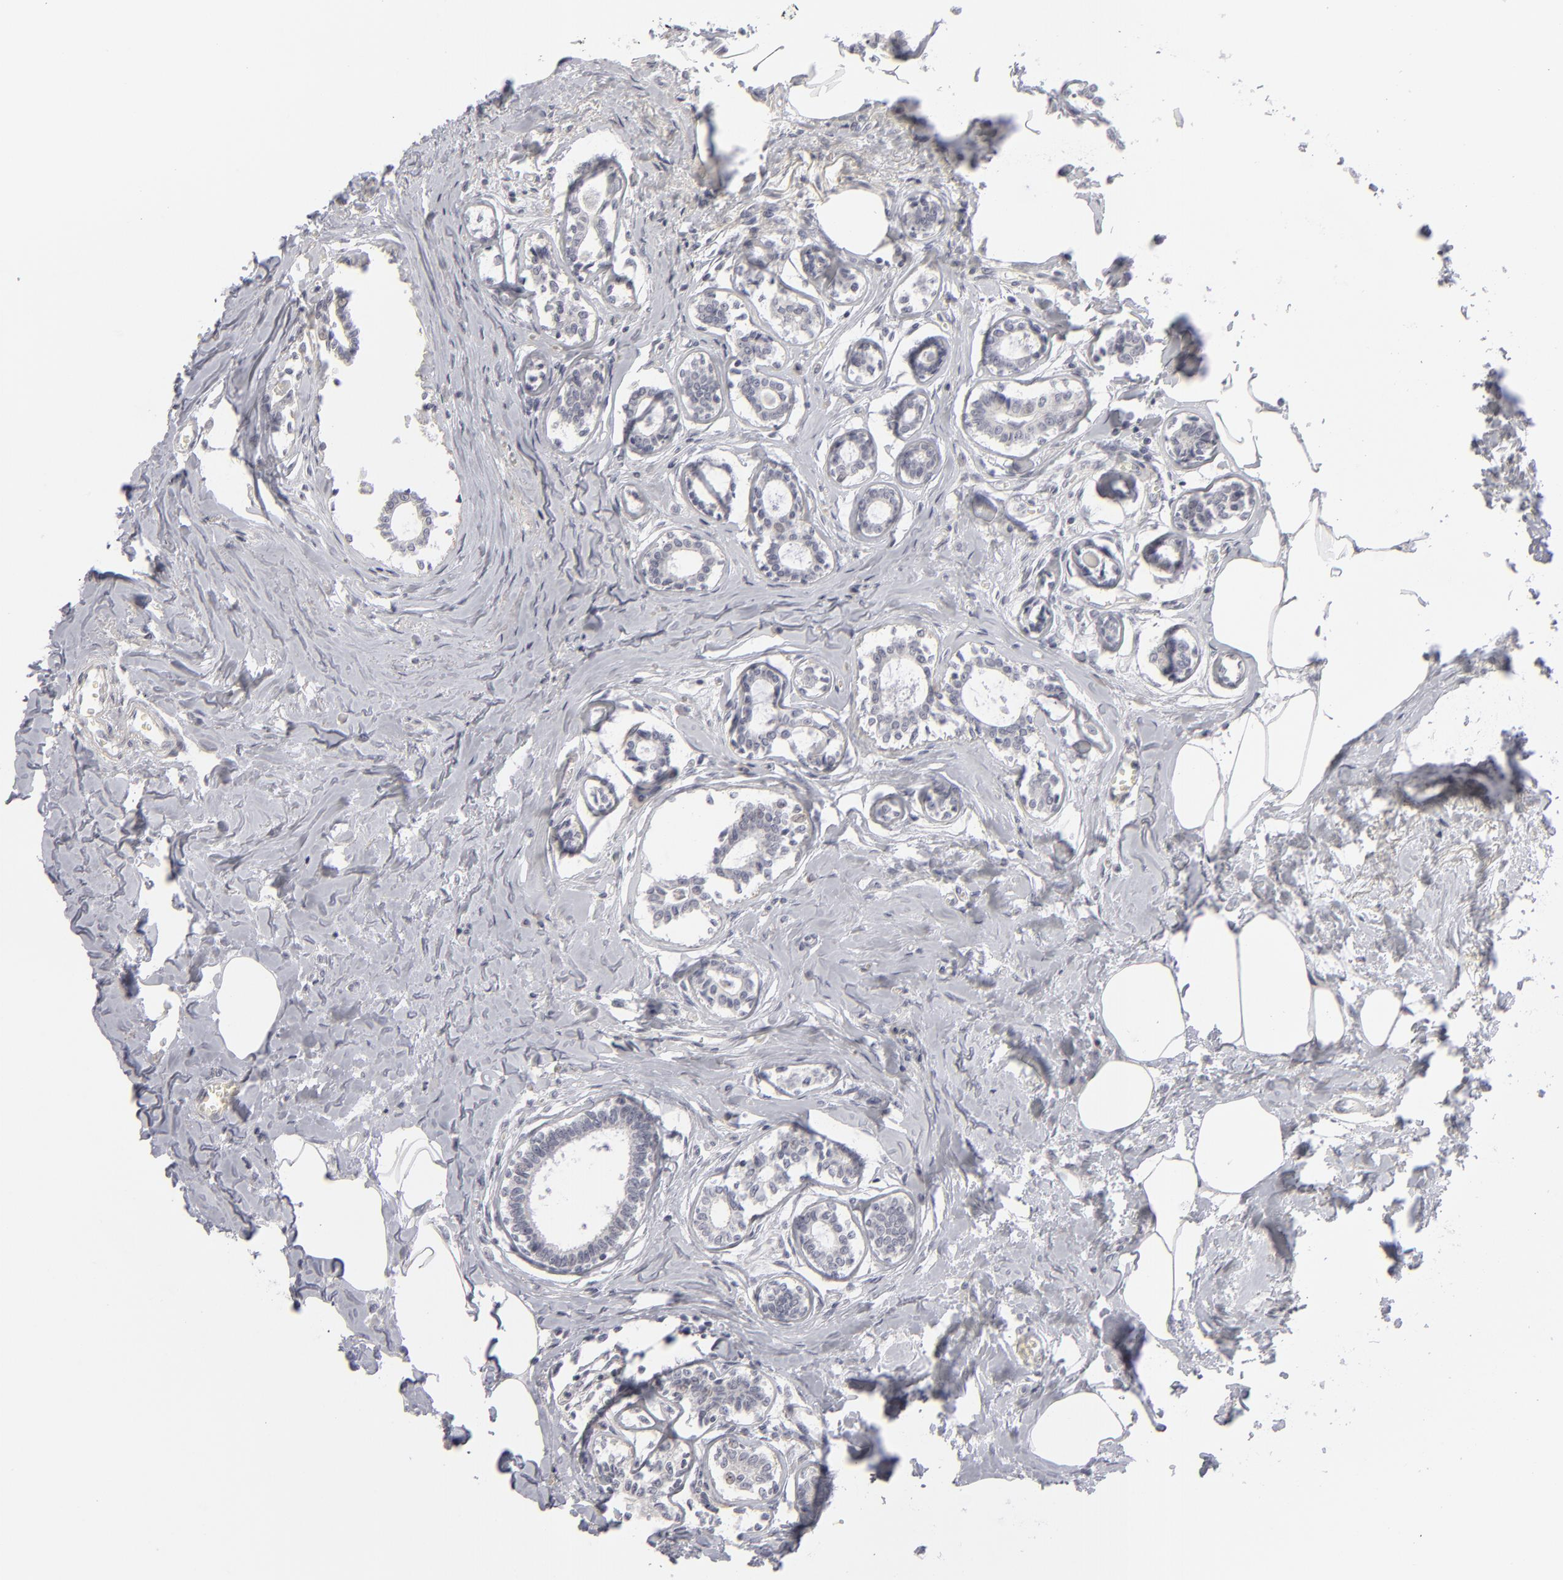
{"staining": {"intensity": "negative", "quantity": "none", "location": "none"}, "tissue": "breast cancer", "cell_type": "Tumor cells", "image_type": "cancer", "snomed": [{"axis": "morphology", "description": "Lobular carcinoma"}, {"axis": "topography", "description": "Breast"}], "caption": "Lobular carcinoma (breast) stained for a protein using IHC displays no staining tumor cells.", "gene": "KIAA1210", "patient": {"sex": "female", "age": 51}}